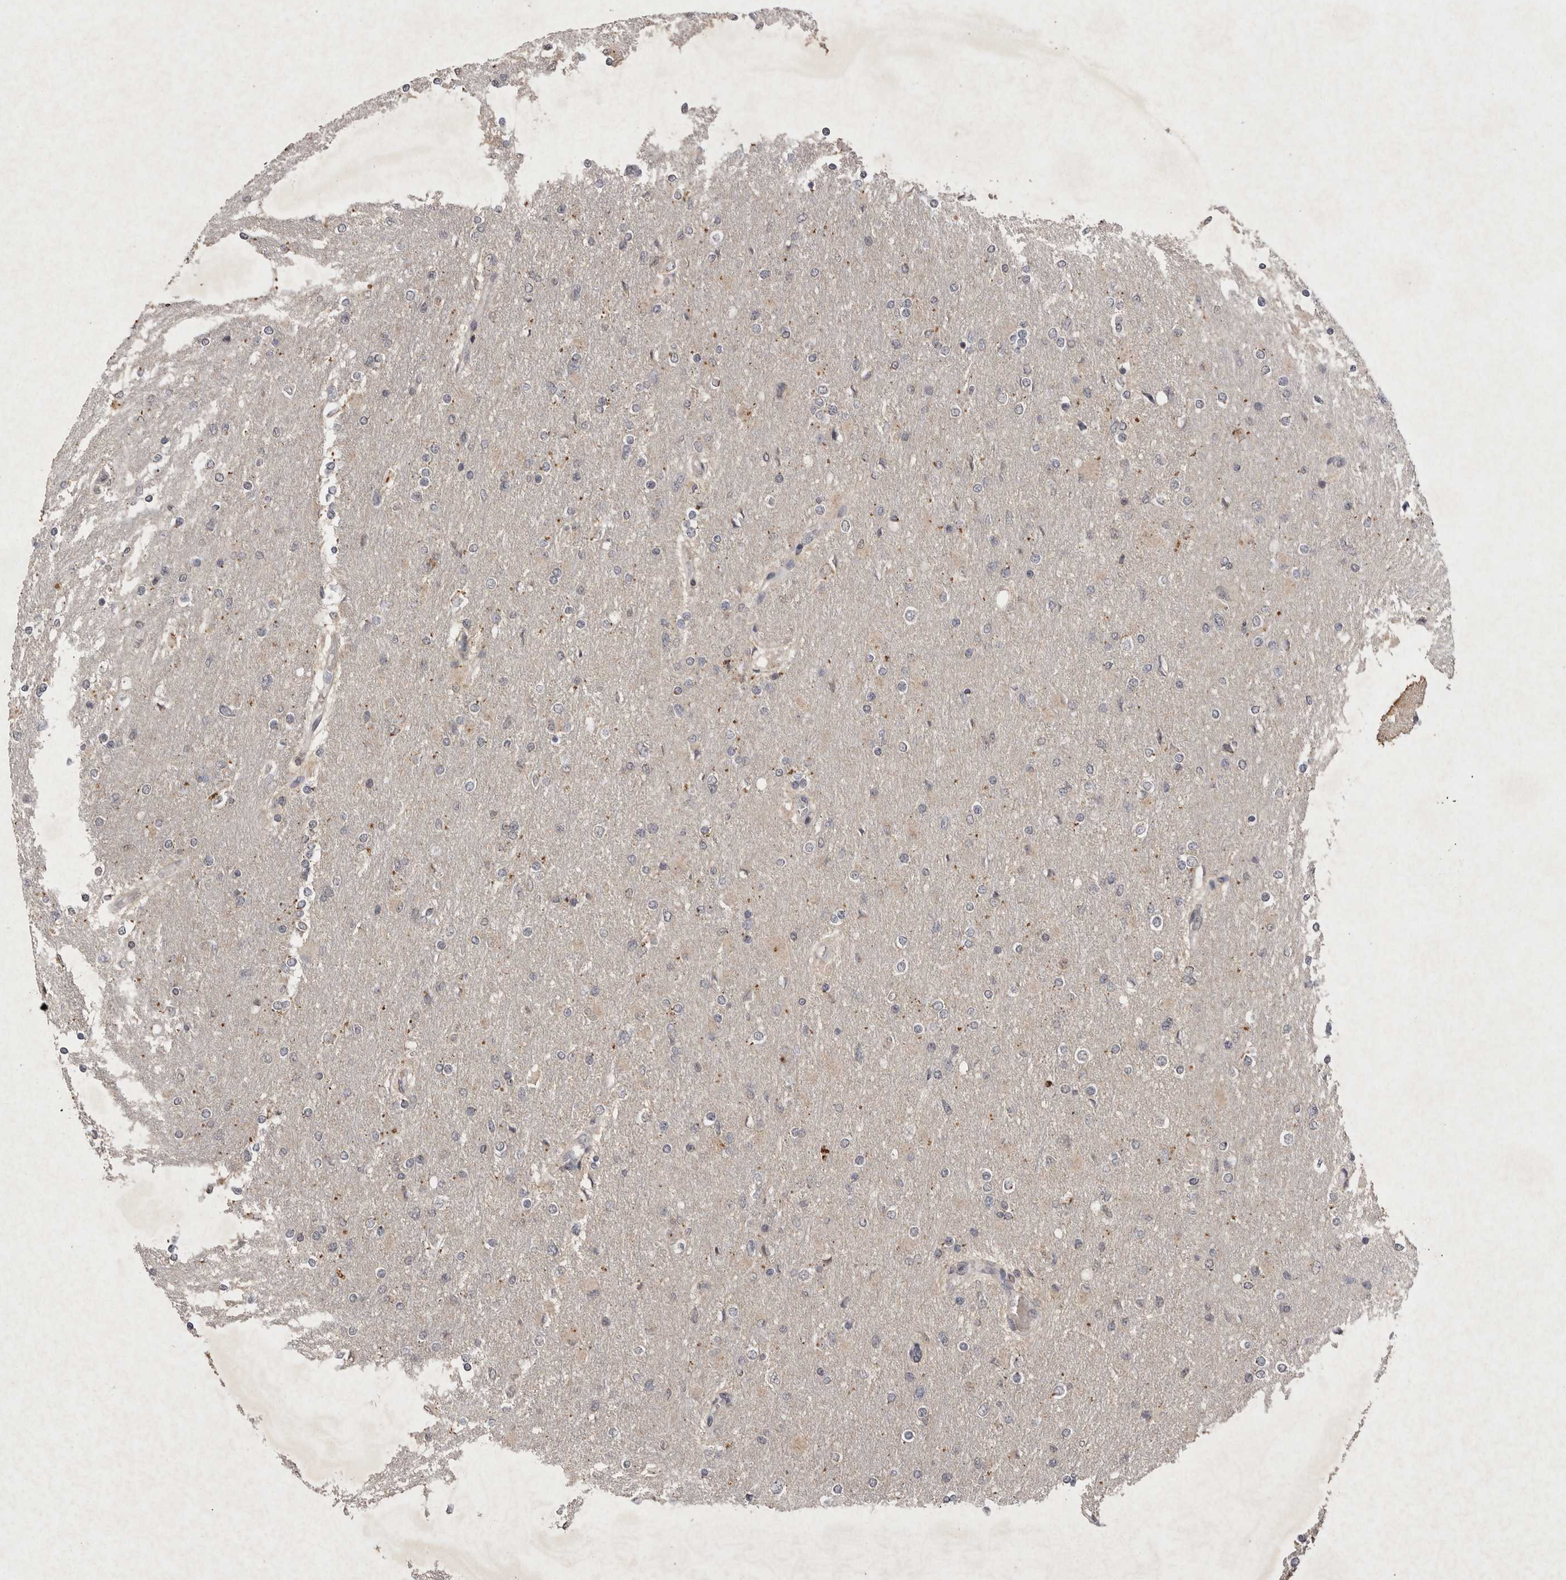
{"staining": {"intensity": "negative", "quantity": "none", "location": "none"}, "tissue": "glioma", "cell_type": "Tumor cells", "image_type": "cancer", "snomed": [{"axis": "morphology", "description": "Glioma, malignant, High grade"}, {"axis": "topography", "description": "Cerebral cortex"}], "caption": "Tumor cells show no significant protein expression in glioma.", "gene": "APLNR", "patient": {"sex": "female", "age": 36}}